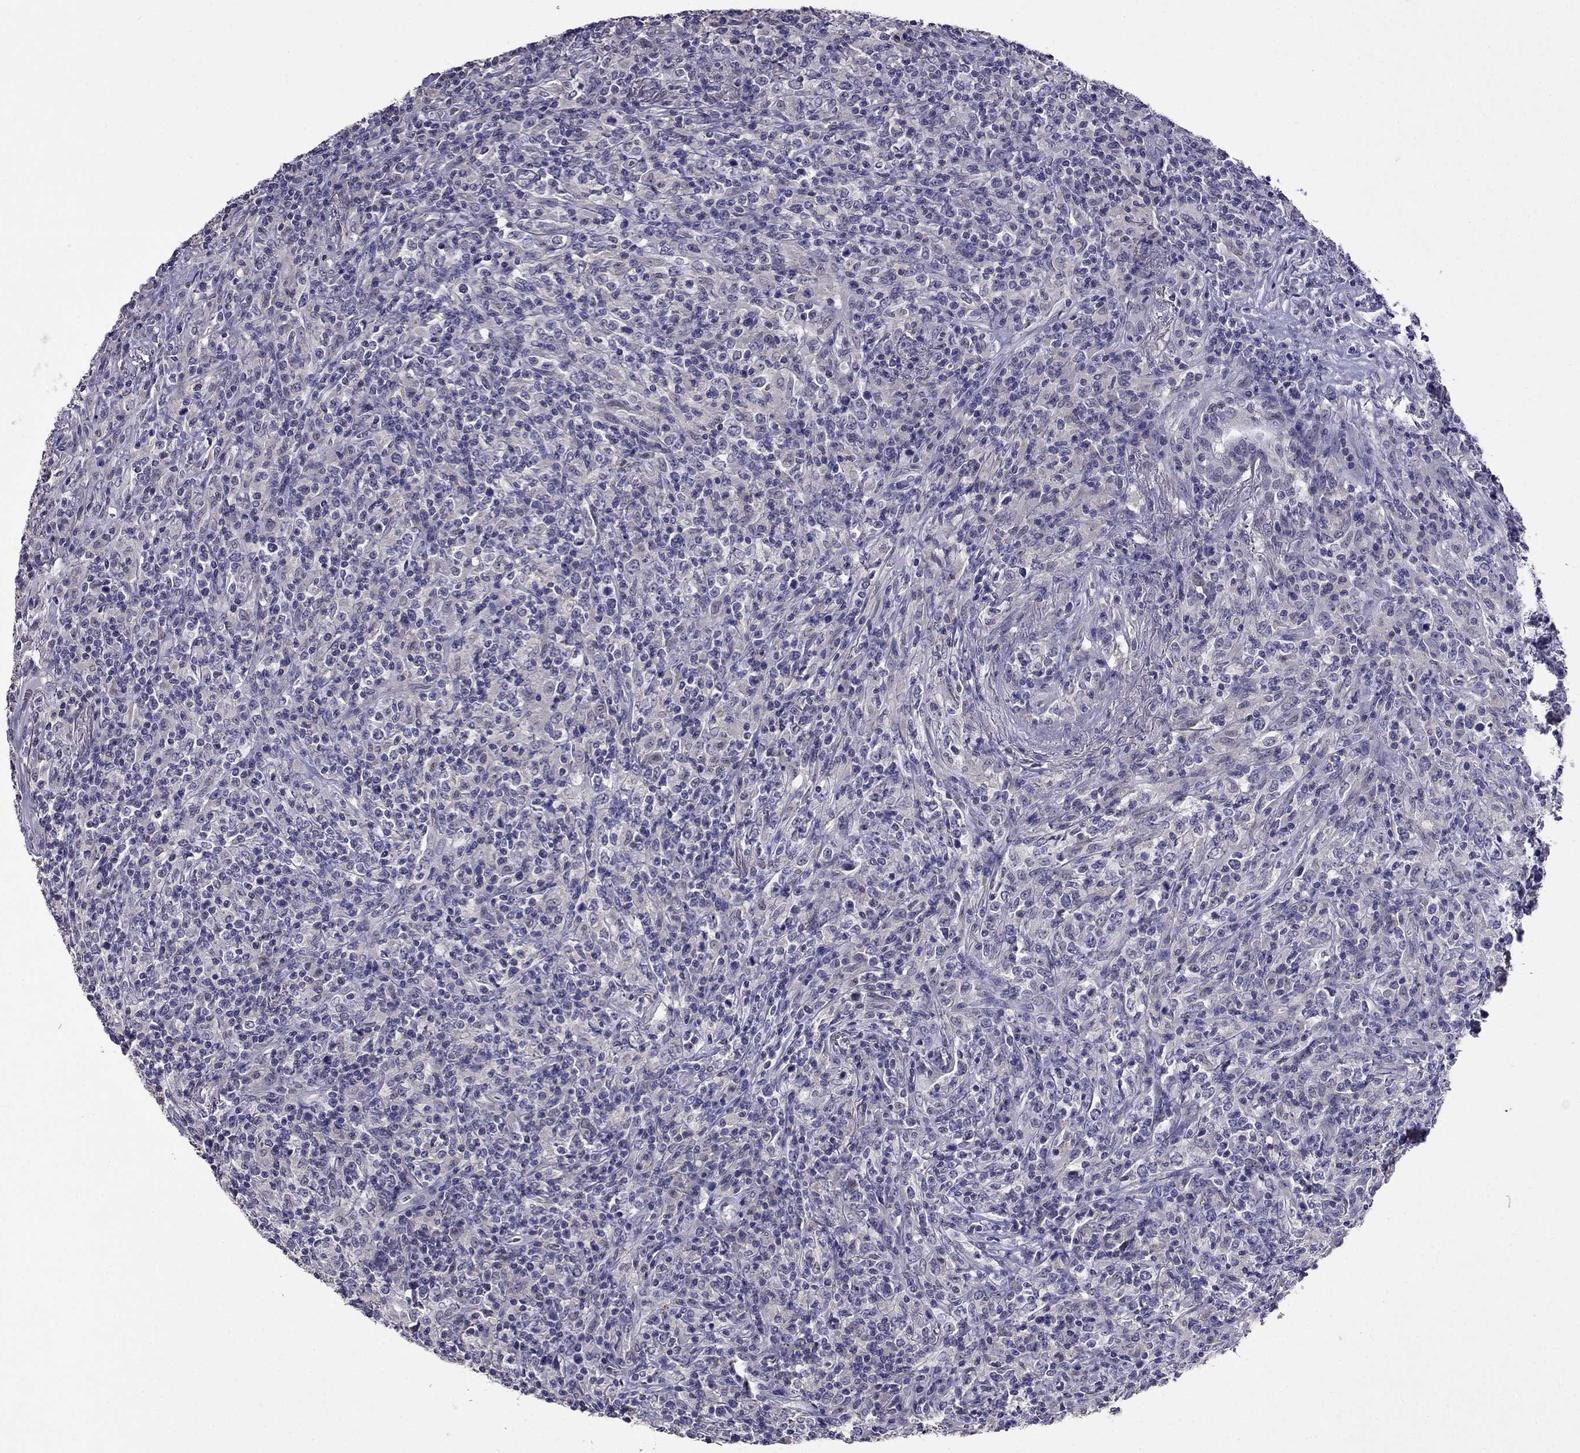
{"staining": {"intensity": "negative", "quantity": "none", "location": "none"}, "tissue": "lymphoma", "cell_type": "Tumor cells", "image_type": "cancer", "snomed": [{"axis": "morphology", "description": "Malignant lymphoma, non-Hodgkin's type, High grade"}, {"axis": "topography", "description": "Lung"}], "caption": "A photomicrograph of high-grade malignant lymphoma, non-Hodgkin's type stained for a protein displays no brown staining in tumor cells. Nuclei are stained in blue.", "gene": "AQP9", "patient": {"sex": "male", "age": 79}}